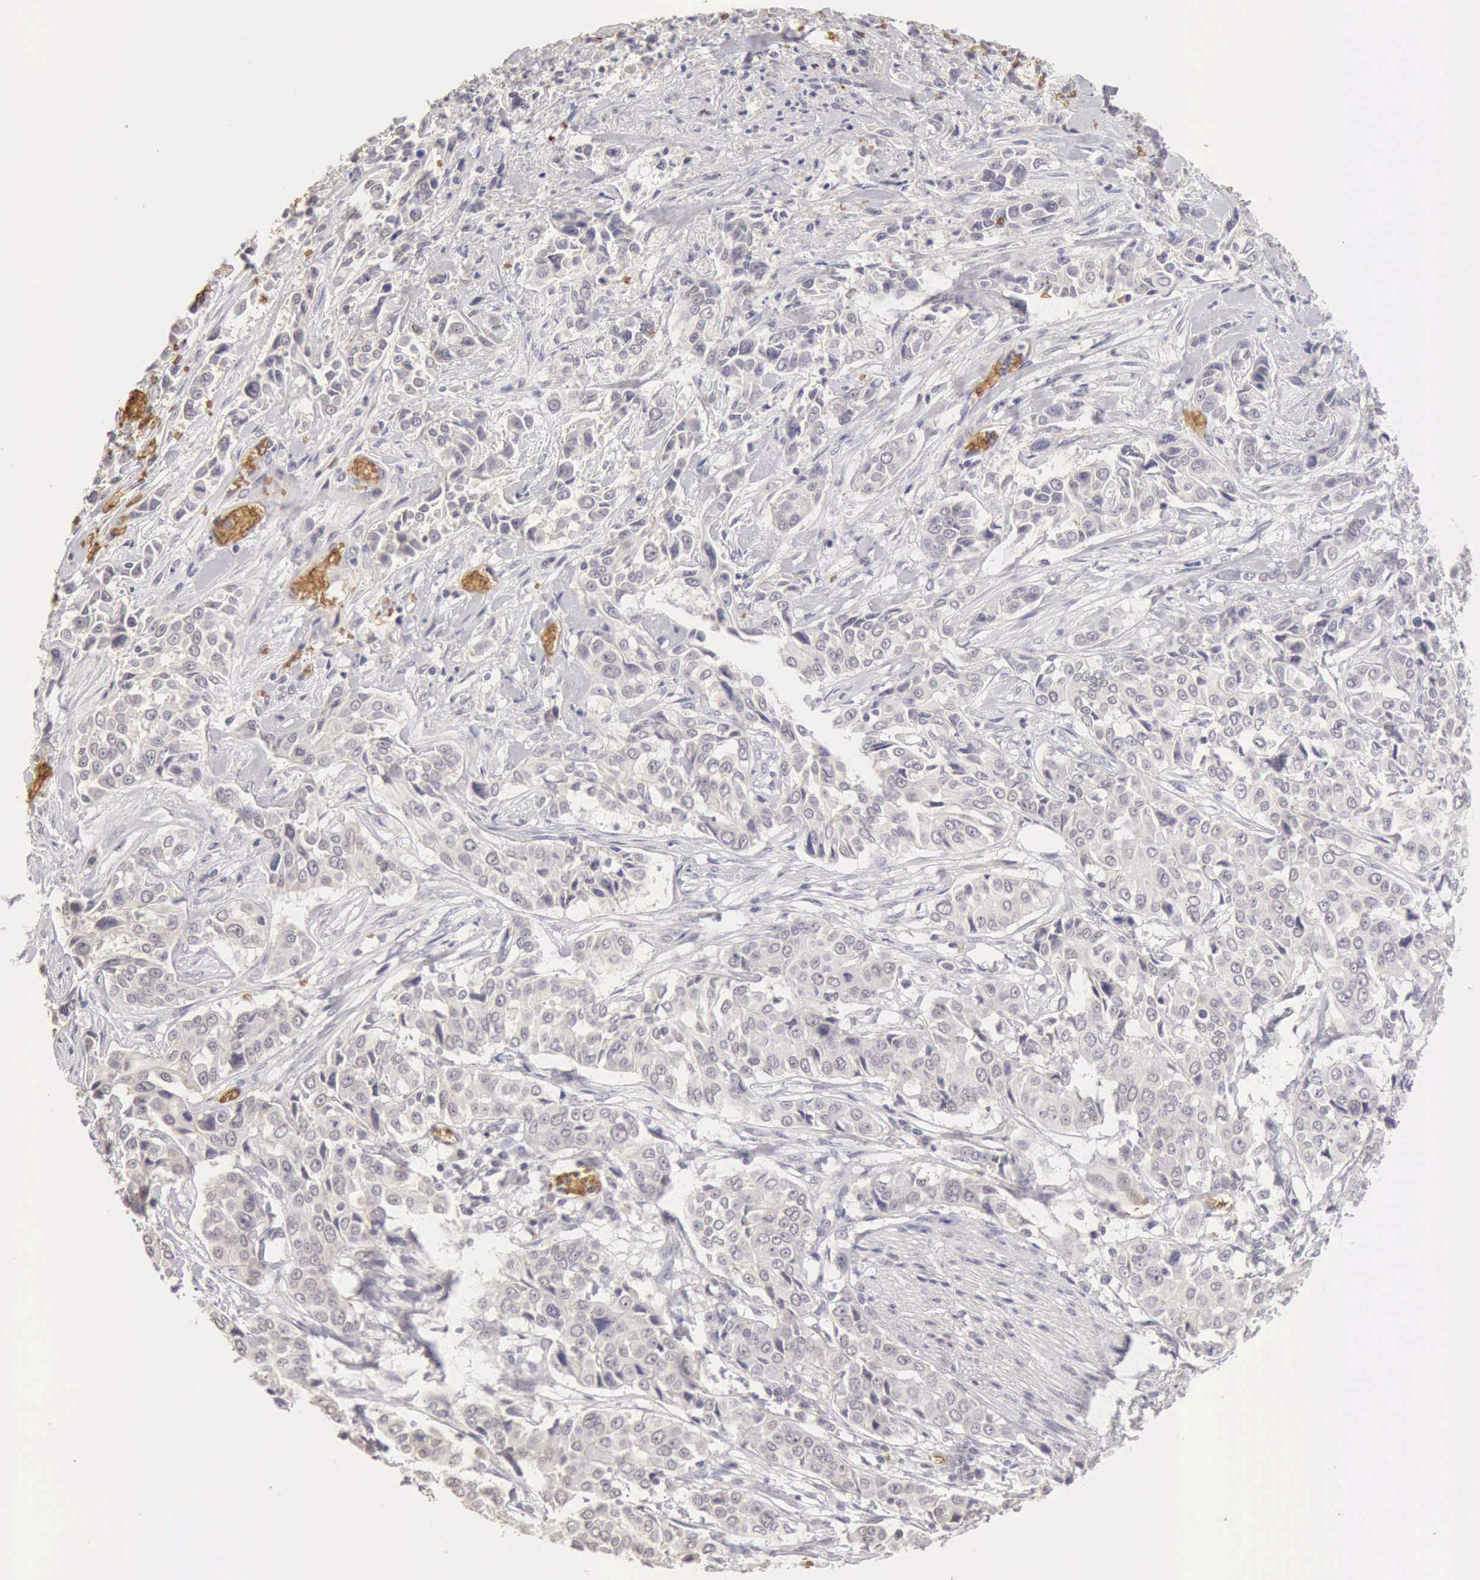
{"staining": {"intensity": "negative", "quantity": "none", "location": "none"}, "tissue": "pancreatic cancer", "cell_type": "Tumor cells", "image_type": "cancer", "snomed": [{"axis": "morphology", "description": "Adenocarcinoma, NOS"}, {"axis": "topography", "description": "Pancreas"}], "caption": "Pancreatic cancer was stained to show a protein in brown. There is no significant staining in tumor cells.", "gene": "CFI", "patient": {"sex": "female", "age": 52}}